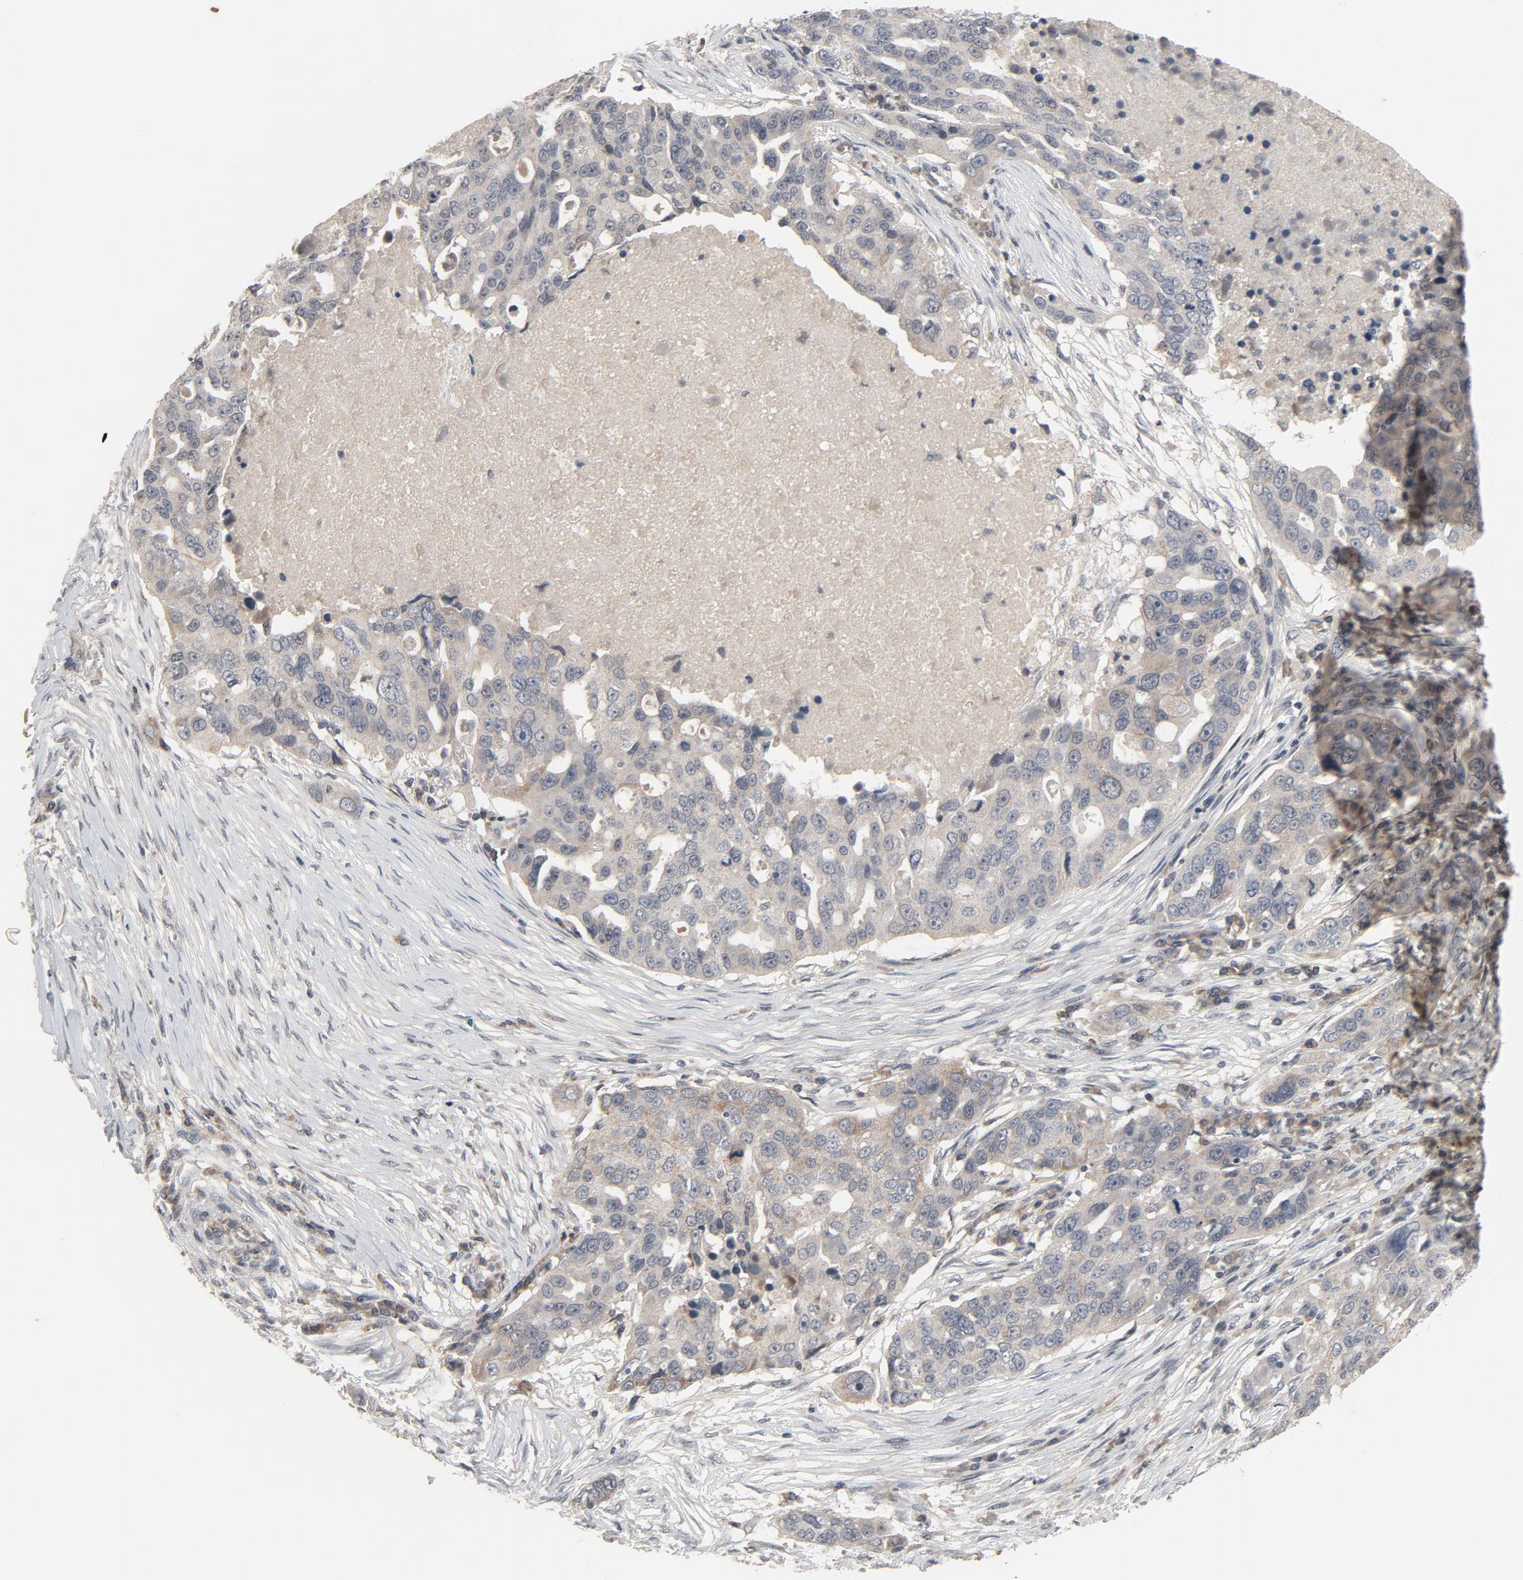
{"staining": {"intensity": "weak", "quantity": ">75%", "location": "cytoplasmic/membranous"}, "tissue": "ovarian cancer", "cell_type": "Tumor cells", "image_type": "cancer", "snomed": [{"axis": "morphology", "description": "Carcinoma, endometroid"}, {"axis": "topography", "description": "Ovary"}], "caption": "This photomicrograph reveals IHC staining of endometroid carcinoma (ovarian), with low weak cytoplasmic/membranous positivity in approximately >75% of tumor cells.", "gene": "MT3", "patient": {"sex": "female", "age": 75}}